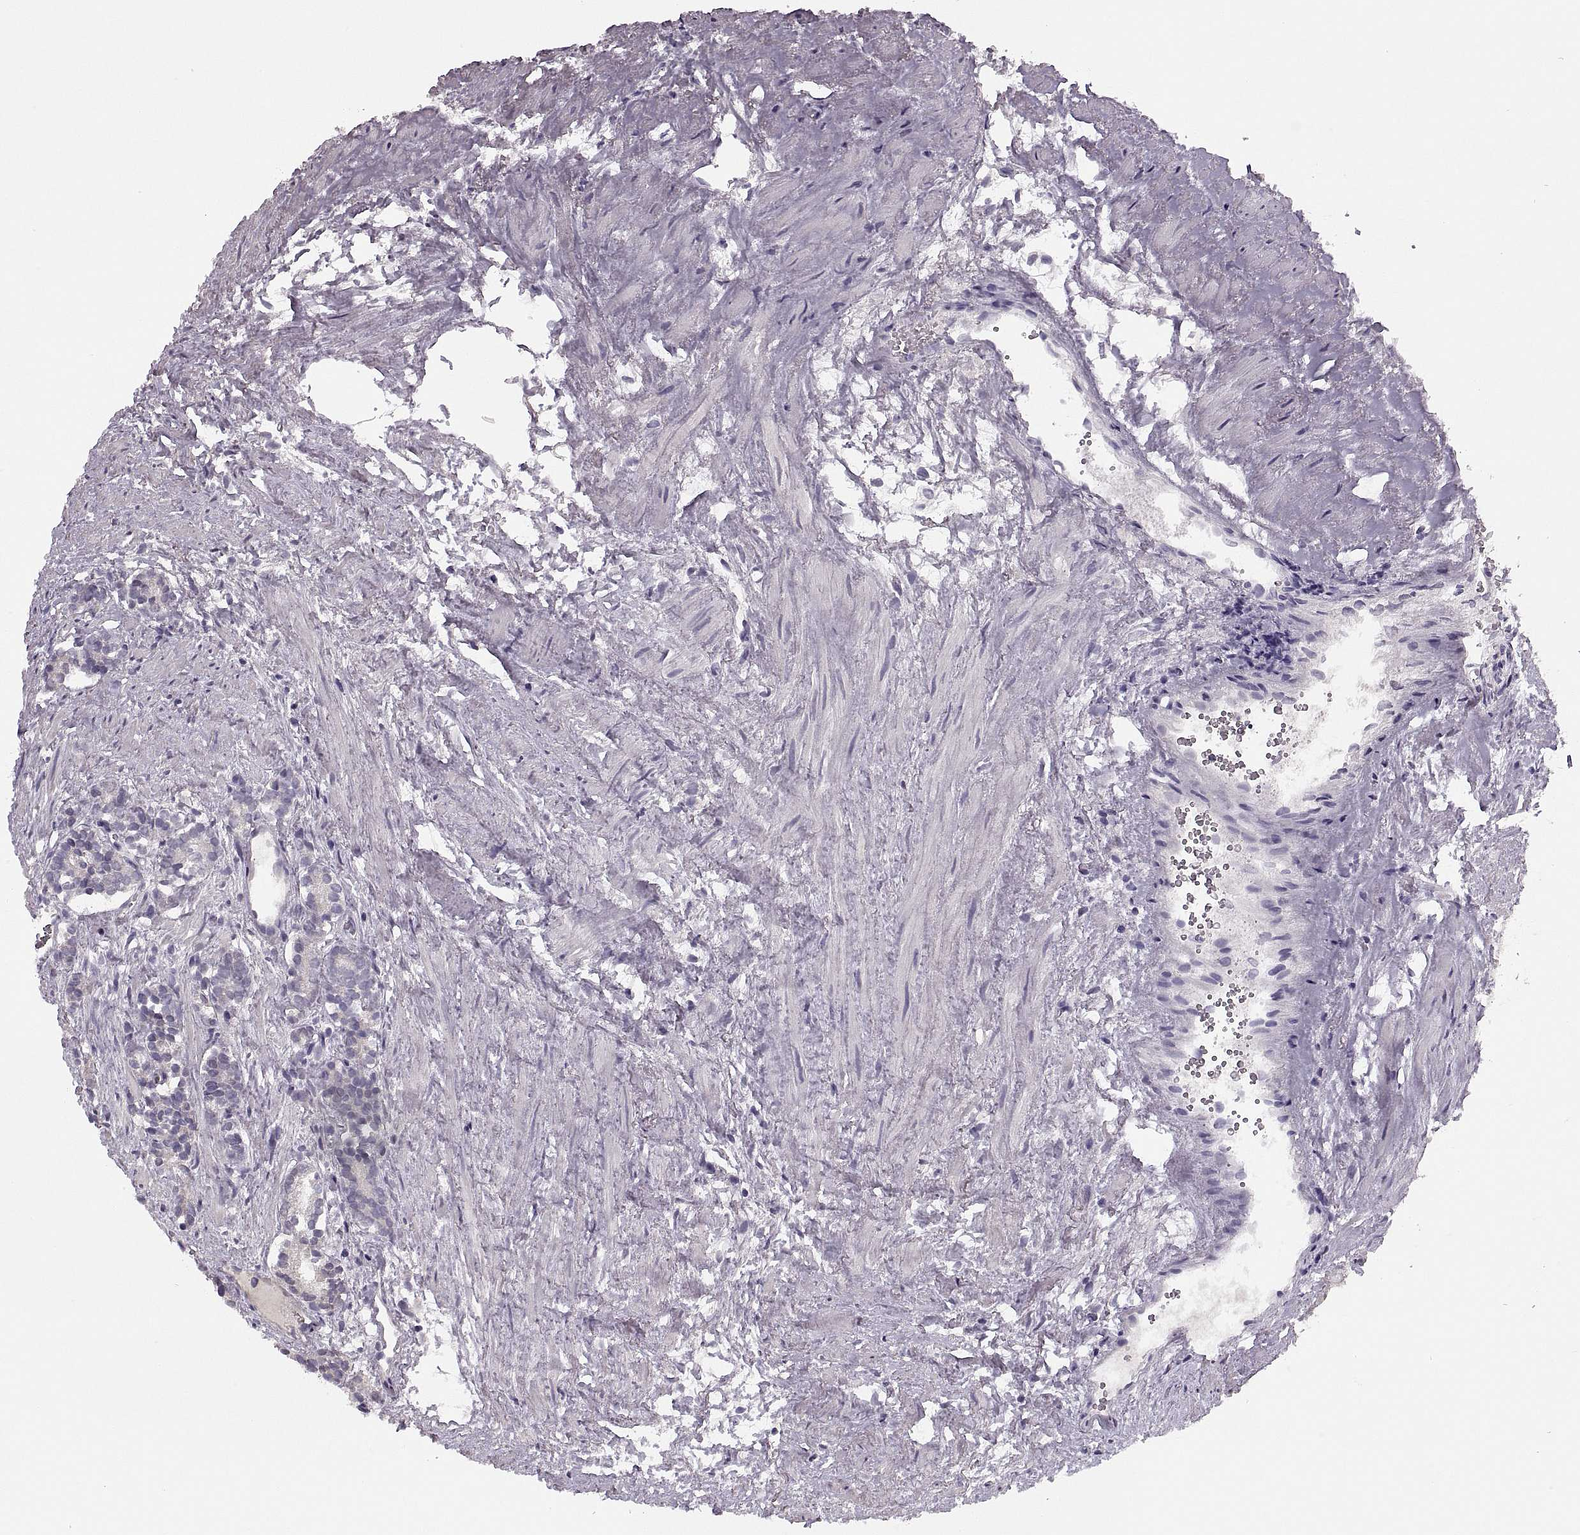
{"staining": {"intensity": "negative", "quantity": "none", "location": "none"}, "tissue": "prostate cancer", "cell_type": "Tumor cells", "image_type": "cancer", "snomed": [{"axis": "morphology", "description": "Adenocarcinoma, High grade"}, {"axis": "topography", "description": "Prostate"}], "caption": "The image demonstrates no significant expression in tumor cells of prostate adenocarcinoma (high-grade).", "gene": "PAGE5", "patient": {"sex": "male", "age": 84}}